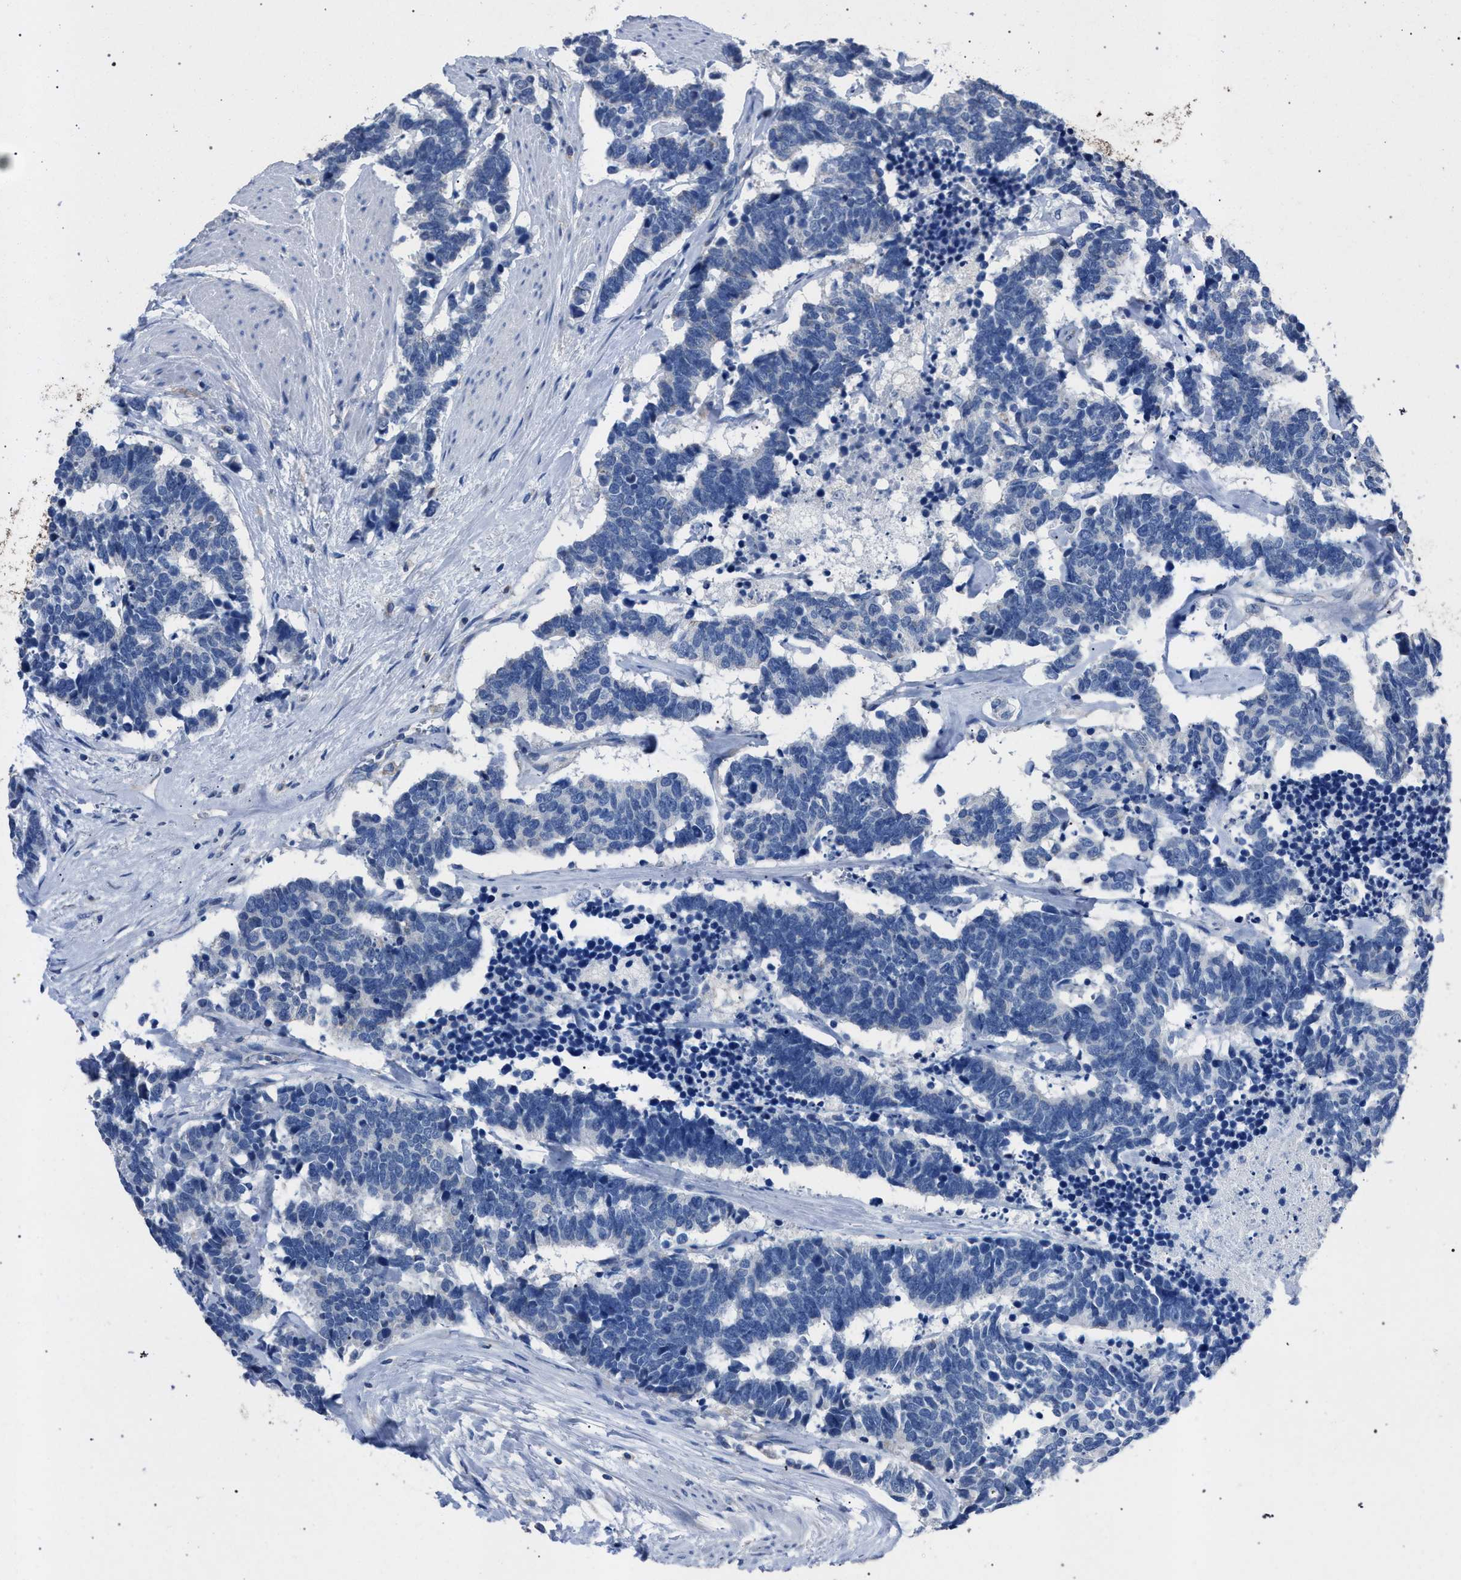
{"staining": {"intensity": "negative", "quantity": "none", "location": "none"}, "tissue": "carcinoid", "cell_type": "Tumor cells", "image_type": "cancer", "snomed": [{"axis": "morphology", "description": "Carcinoma, NOS"}, {"axis": "morphology", "description": "Carcinoid, malignant, NOS"}, {"axis": "topography", "description": "Urinary bladder"}], "caption": "This is an IHC photomicrograph of carcinoma. There is no expression in tumor cells.", "gene": "CRYZ", "patient": {"sex": "male", "age": 57}}